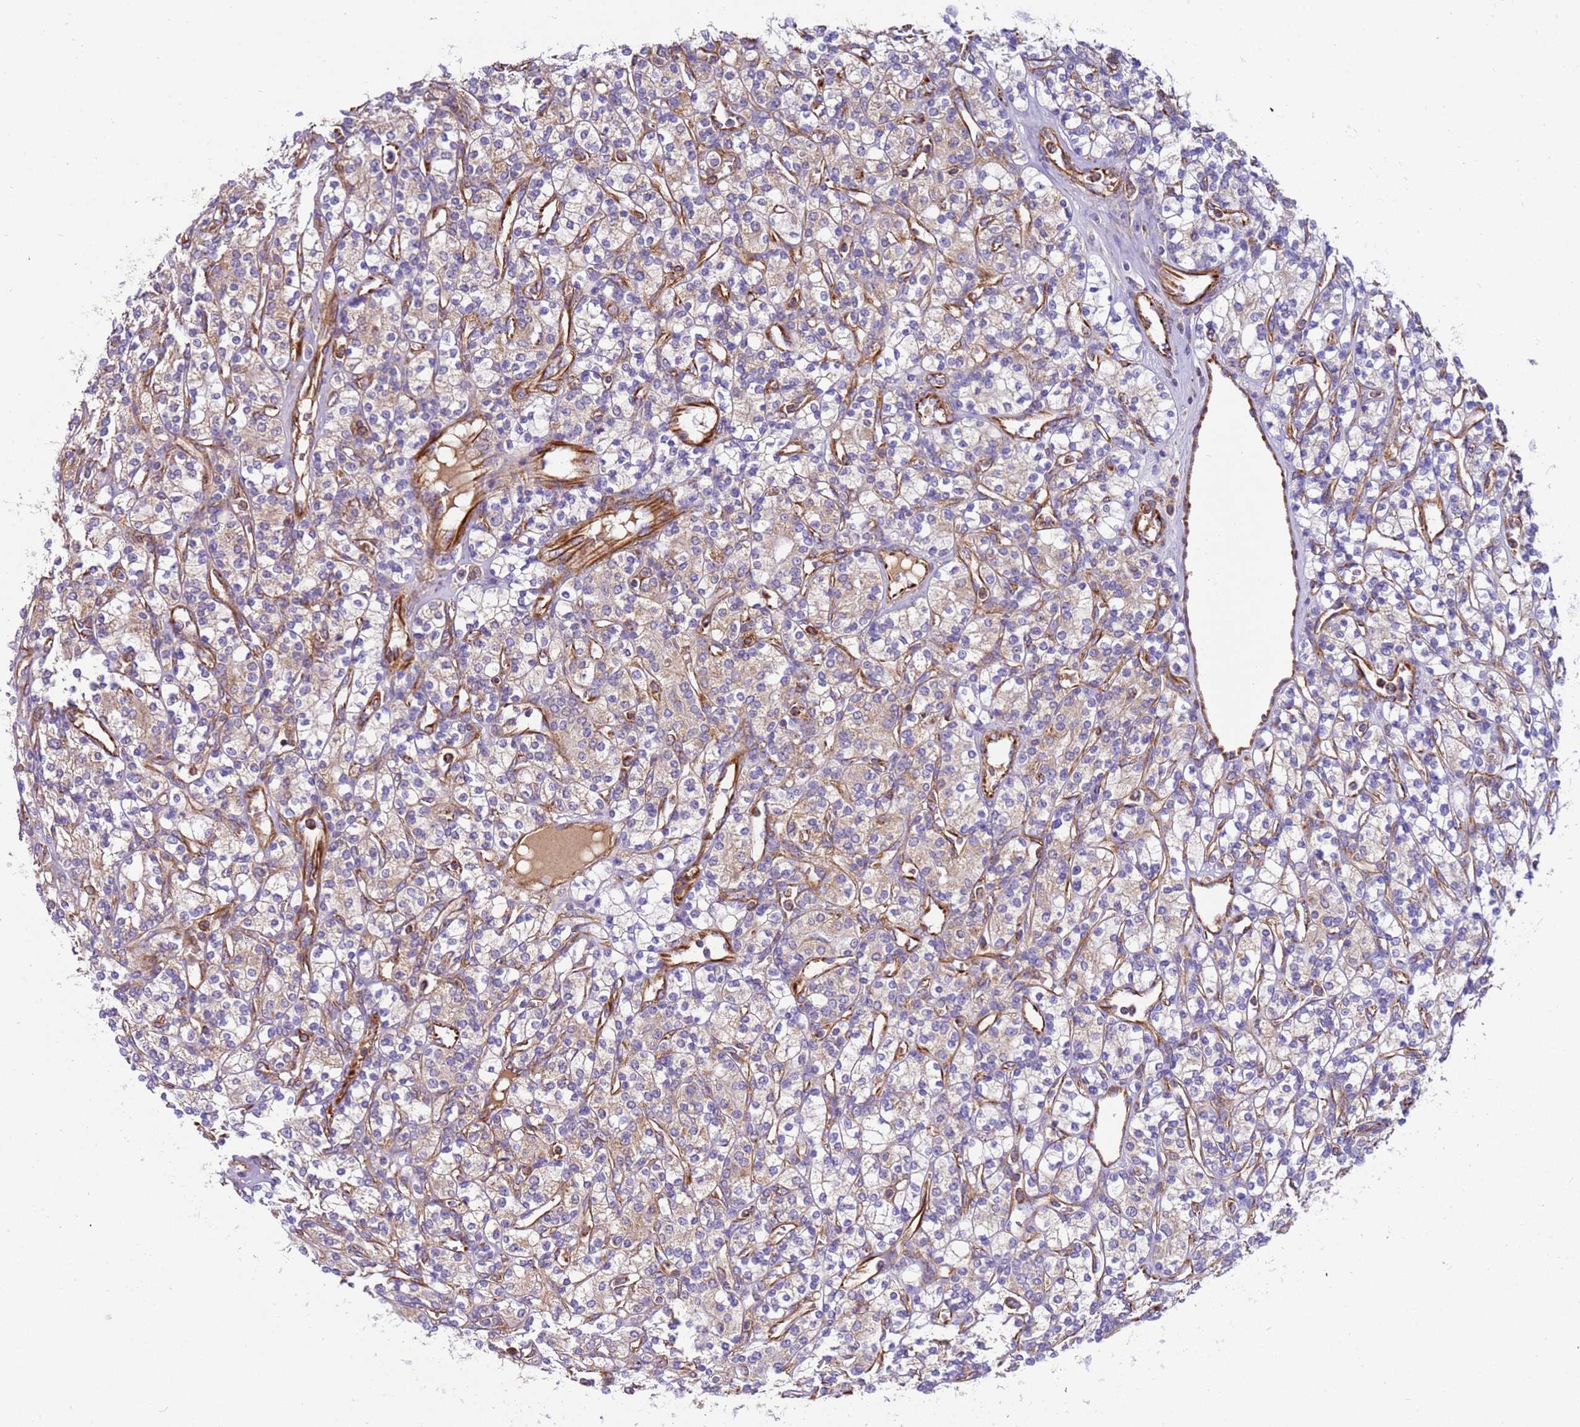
{"staining": {"intensity": "weak", "quantity": "<25%", "location": "cytoplasmic/membranous"}, "tissue": "renal cancer", "cell_type": "Tumor cells", "image_type": "cancer", "snomed": [{"axis": "morphology", "description": "Adenocarcinoma, NOS"}, {"axis": "topography", "description": "Kidney"}], "caption": "Tumor cells show no significant protein positivity in renal cancer (adenocarcinoma).", "gene": "MRPL20", "patient": {"sex": "male", "age": 77}}